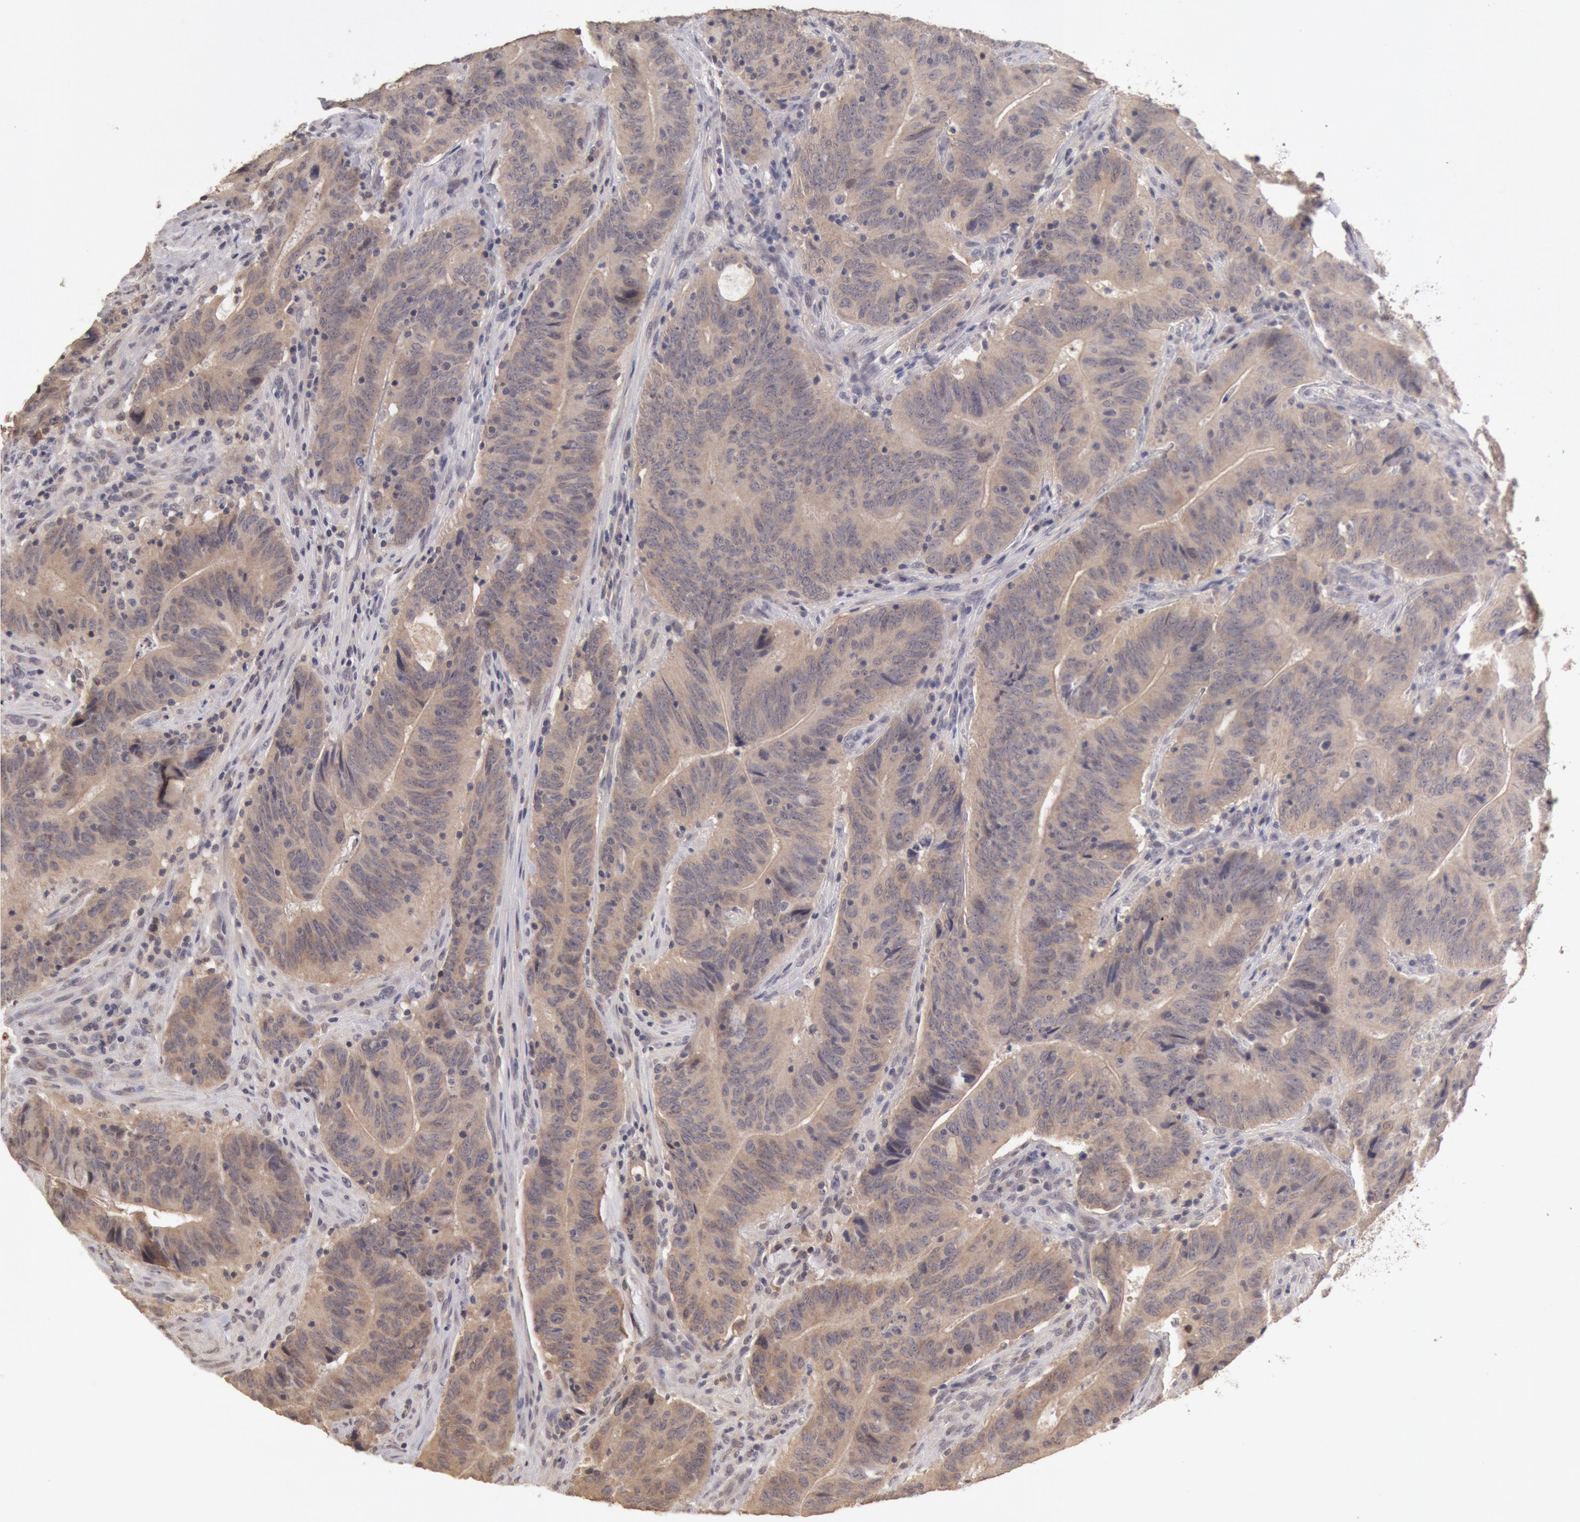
{"staining": {"intensity": "weak", "quantity": ">75%", "location": "cytoplasmic/membranous"}, "tissue": "colorectal cancer", "cell_type": "Tumor cells", "image_type": "cancer", "snomed": [{"axis": "morphology", "description": "Adenocarcinoma, NOS"}, {"axis": "topography", "description": "Colon"}], "caption": "Adenocarcinoma (colorectal) stained with DAB immunohistochemistry (IHC) demonstrates low levels of weak cytoplasmic/membranous staining in approximately >75% of tumor cells.", "gene": "ZFP36L1", "patient": {"sex": "male", "age": 54}}